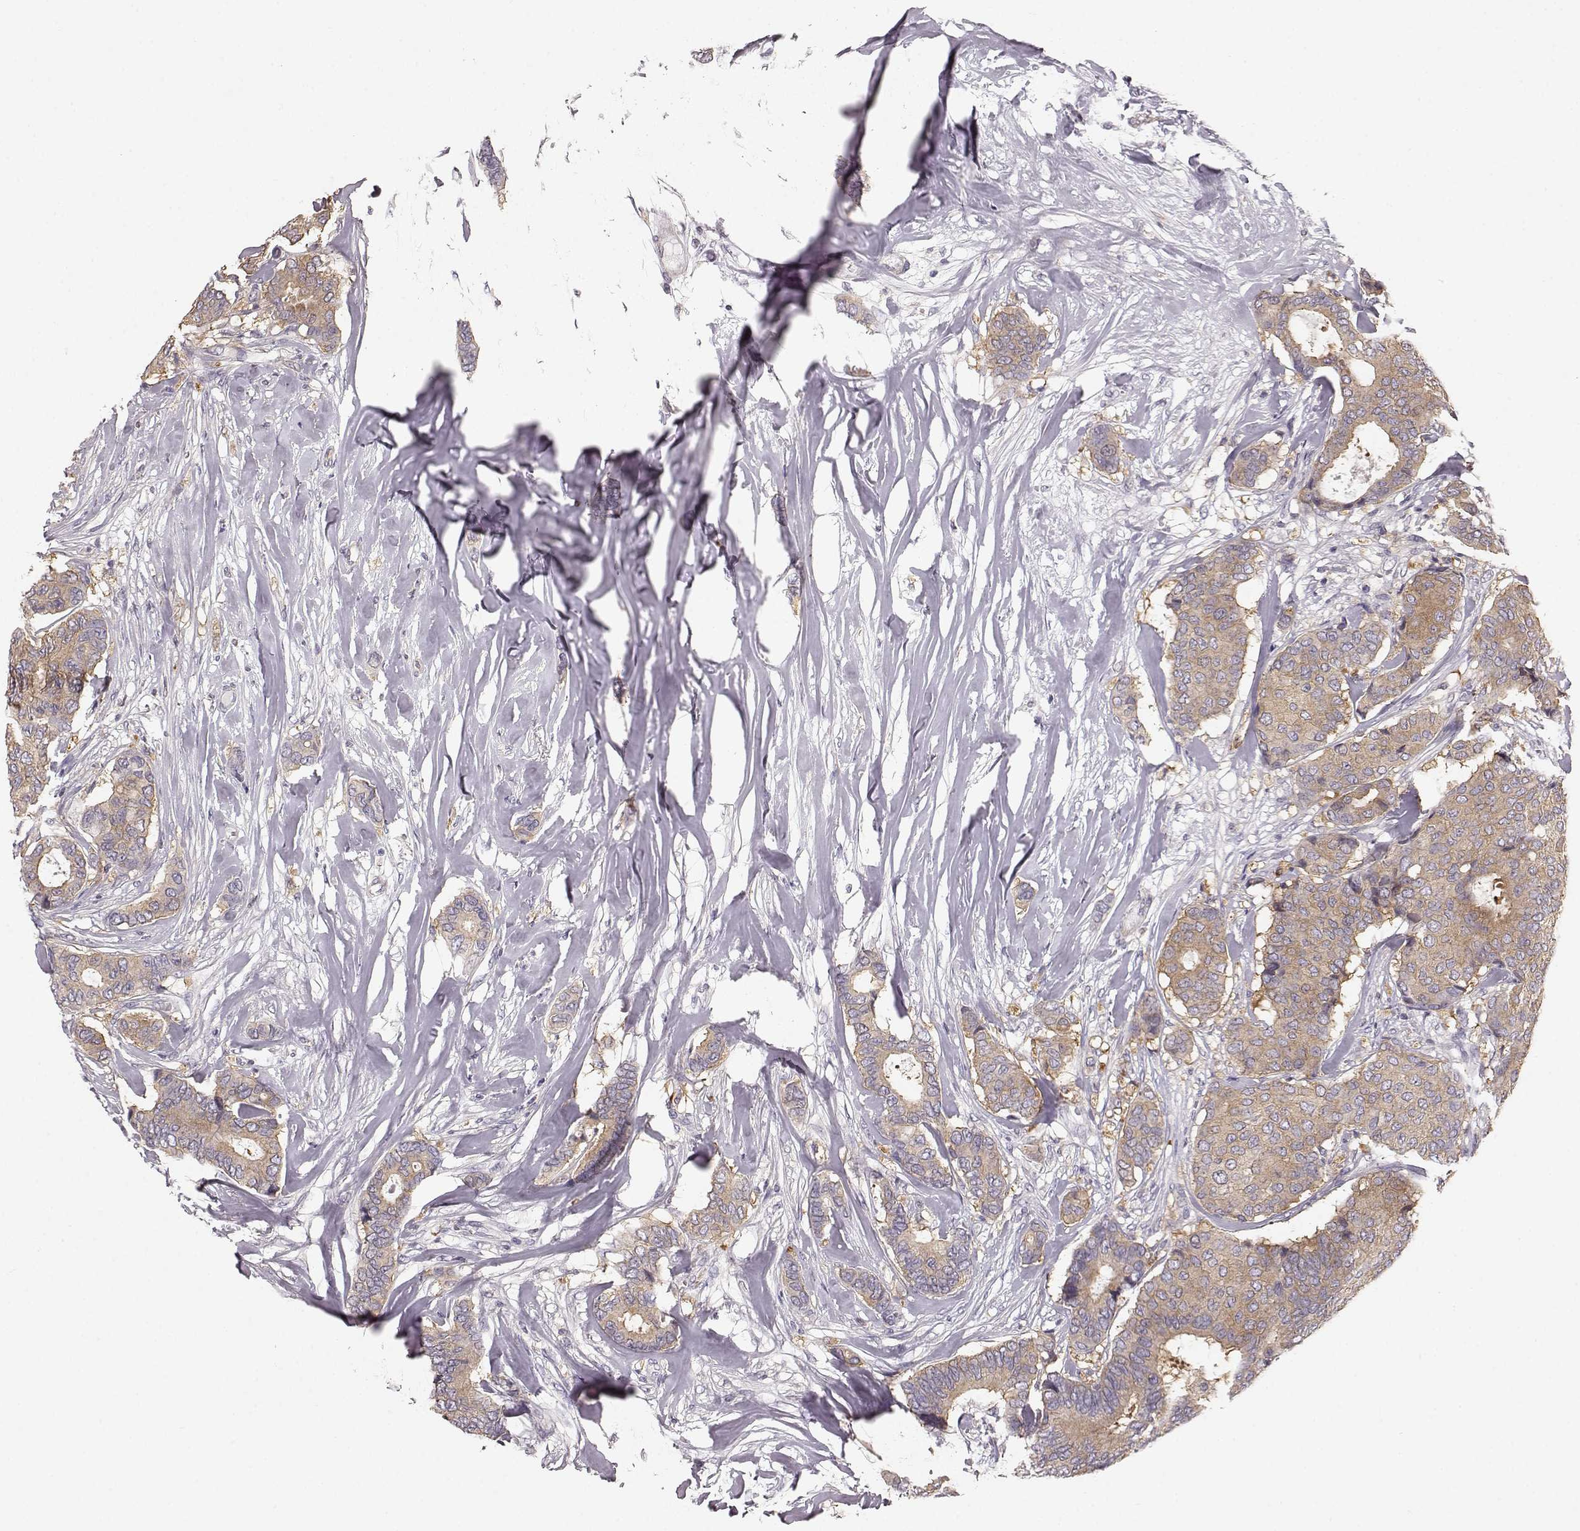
{"staining": {"intensity": "weak", "quantity": ">75%", "location": "cytoplasmic/membranous"}, "tissue": "breast cancer", "cell_type": "Tumor cells", "image_type": "cancer", "snomed": [{"axis": "morphology", "description": "Duct carcinoma"}, {"axis": "topography", "description": "Breast"}], "caption": "Tumor cells reveal low levels of weak cytoplasmic/membranous positivity in approximately >75% of cells in human intraductal carcinoma (breast).", "gene": "GPR50", "patient": {"sex": "female", "age": 75}}